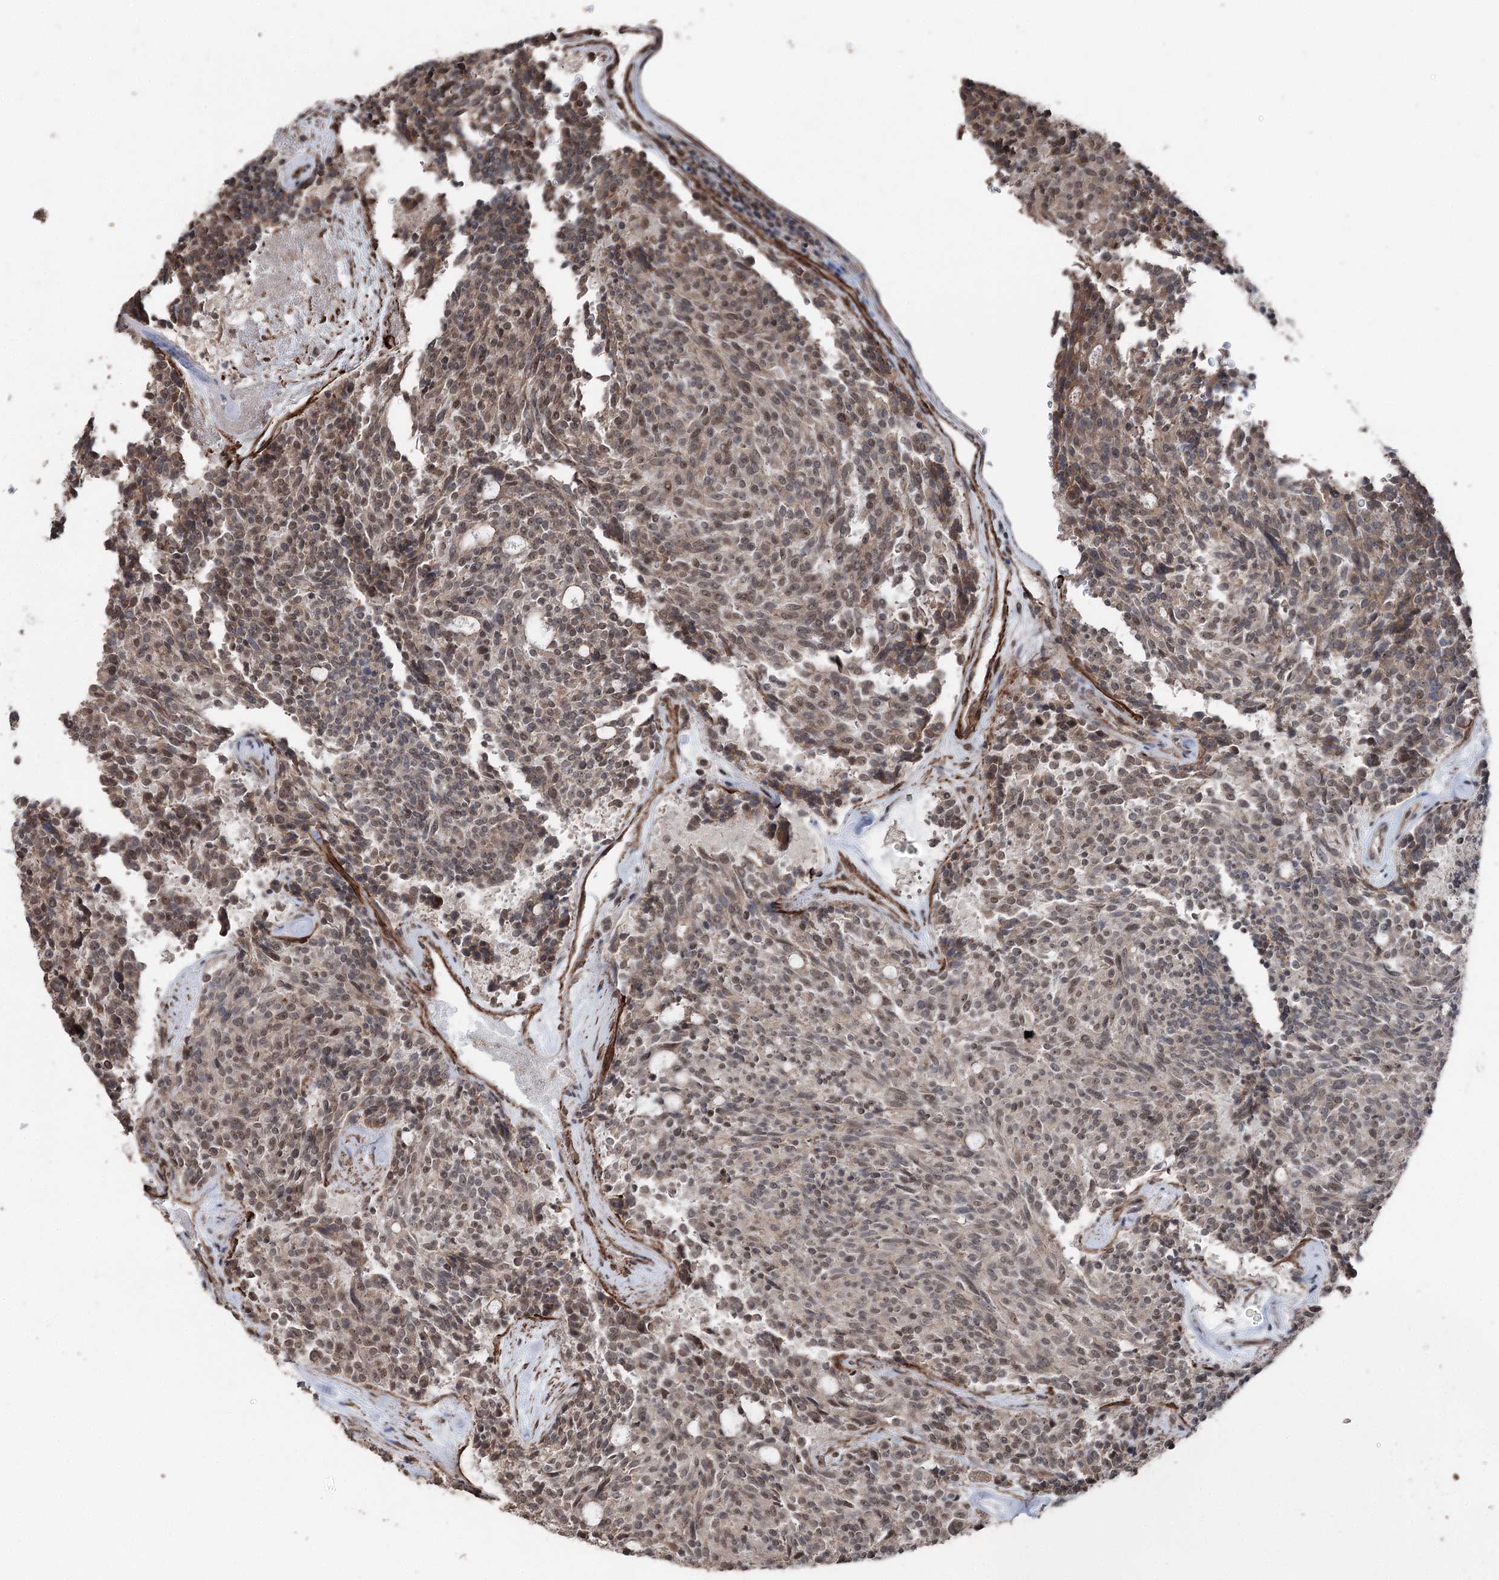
{"staining": {"intensity": "weak", "quantity": ">75%", "location": "nuclear"}, "tissue": "carcinoid", "cell_type": "Tumor cells", "image_type": "cancer", "snomed": [{"axis": "morphology", "description": "Carcinoid, malignant, NOS"}, {"axis": "topography", "description": "Pancreas"}], "caption": "Carcinoid stained for a protein demonstrates weak nuclear positivity in tumor cells.", "gene": "CCDC82", "patient": {"sex": "female", "age": 54}}